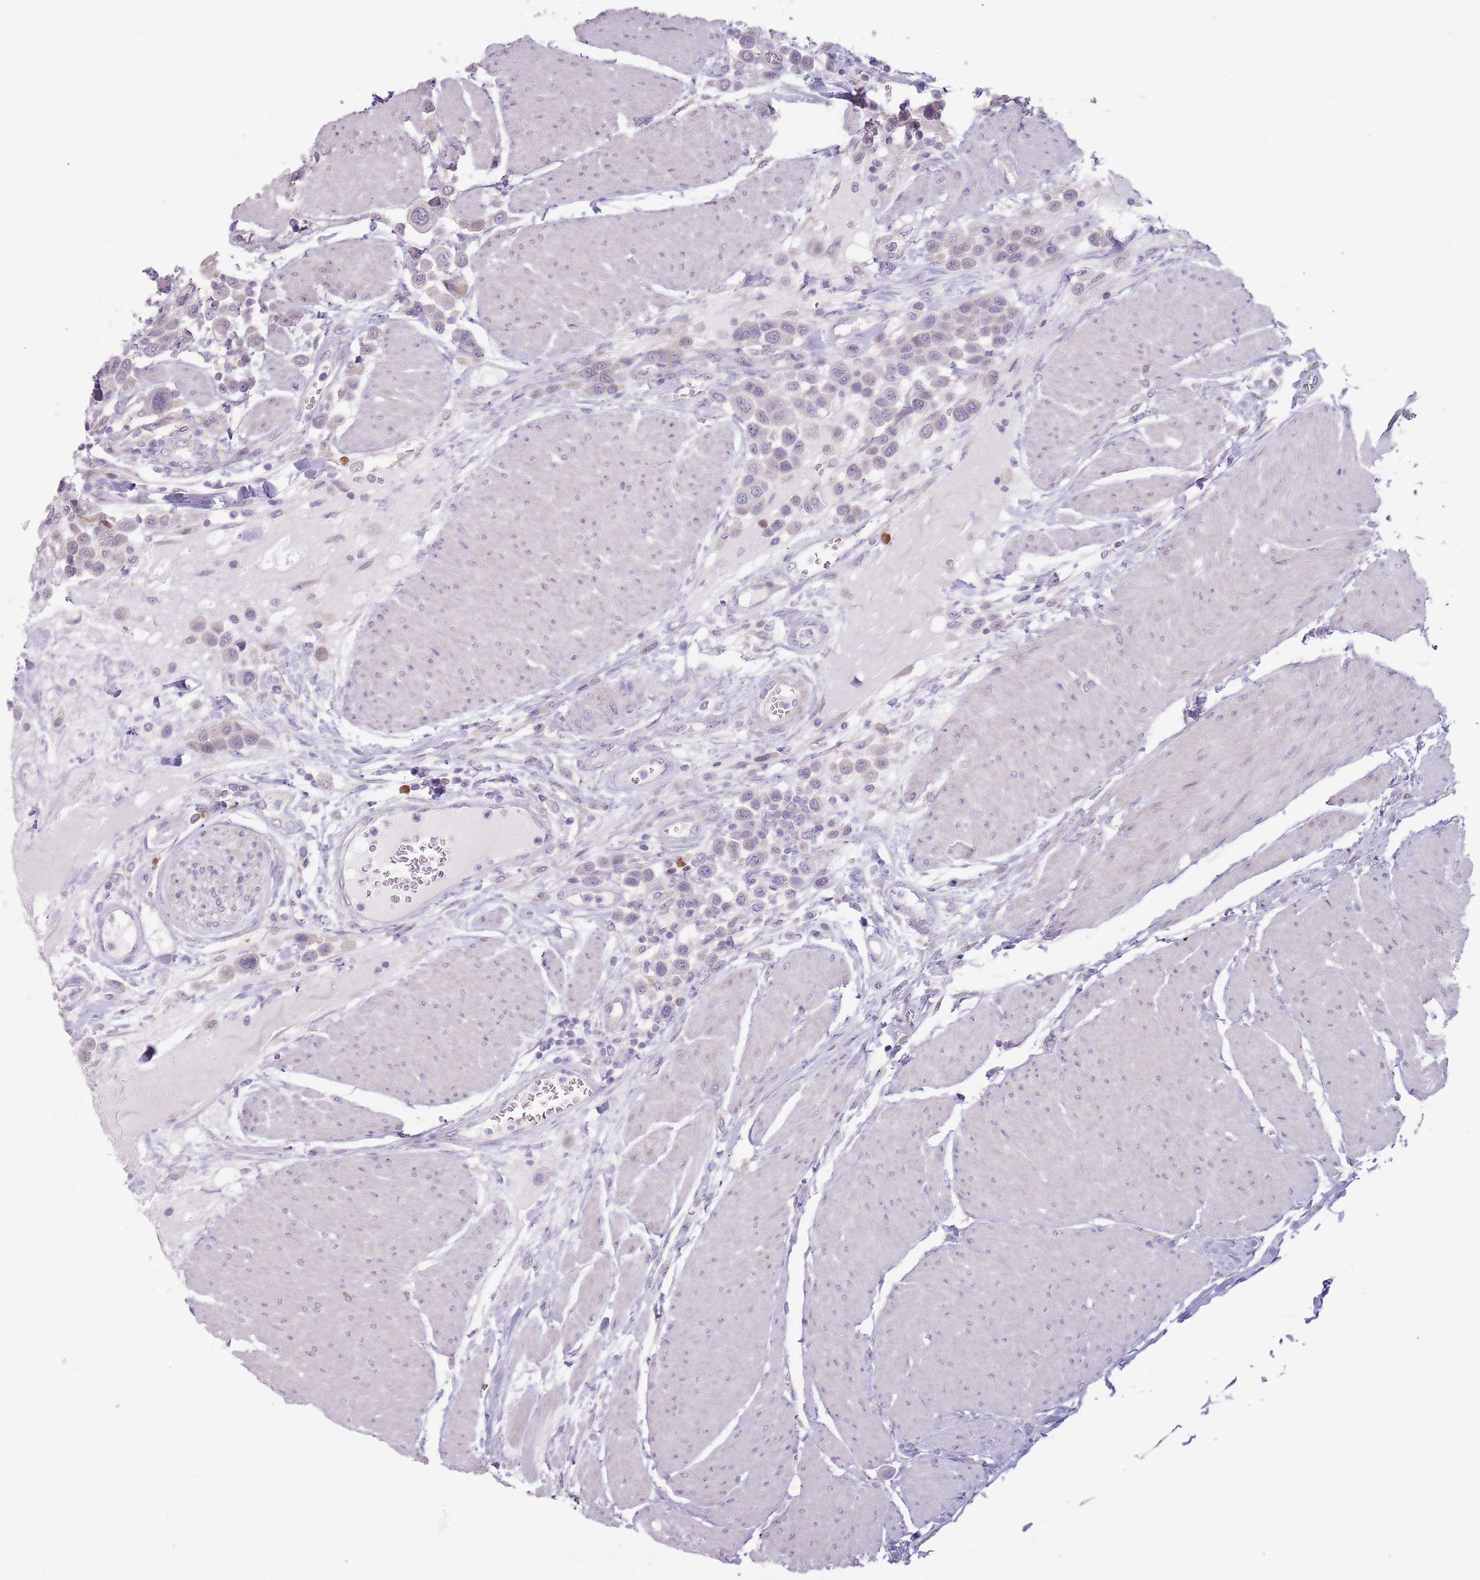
{"staining": {"intensity": "negative", "quantity": "none", "location": "none"}, "tissue": "urothelial cancer", "cell_type": "Tumor cells", "image_type": "cancer", "snomed": [{"axis": "morphology", "description": "Urothelial carcinoma, High grade"}, {"axis": "topography", "description": "Urinary bladder"}], "caption": "This image is of high-grade urothelial carcinoma stained with IHC to label a protein in brown with the nuclei are counter-stained blue. There is no expression in tumor cells.", "gene": "DXO", "patient": {"sex": "male", "age": 50}}